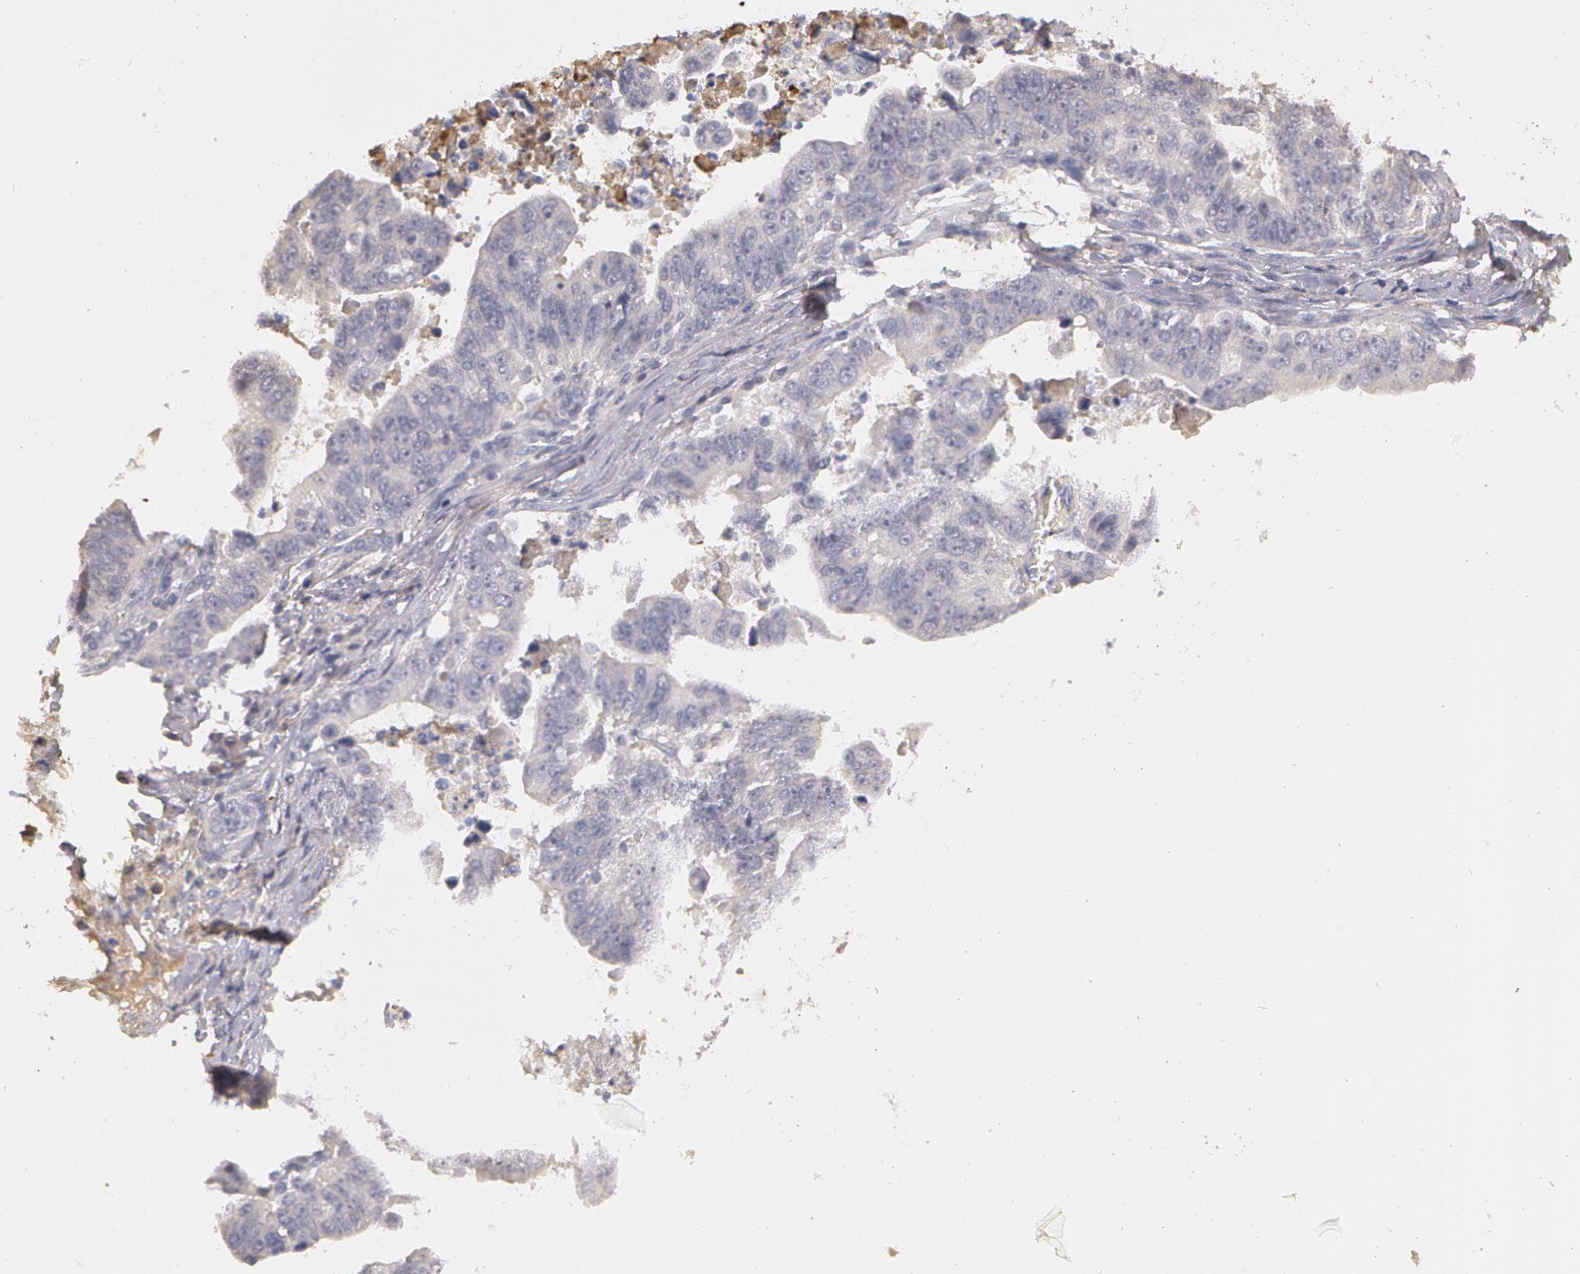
{"staining": {"intensity": "negative", "quantity": "none", "location": "none"}, "tissue": "stomach cancer", "cell_type": "Tumor cells", "image_type": "cancer", "snomed": [{"axis": "morphology", "description": "Adenocarcinoma, NOS"}, {"axis": "topography", "description": "Stomach, upper"}], "caption": "This is a photomicrograph of immunohistochemistry (IHC) staining of adenocarcinoma (stomach), which shows no positivity in tumor cells. (Stains: DAB (3,3'-diaminobenzidine) immunohistochemistry with hematoxylin counter stain, Microscopy: brightfield microscopy at high magnification).", "gene": "C1R", "patient": {"sex": "female", "age": 50}}